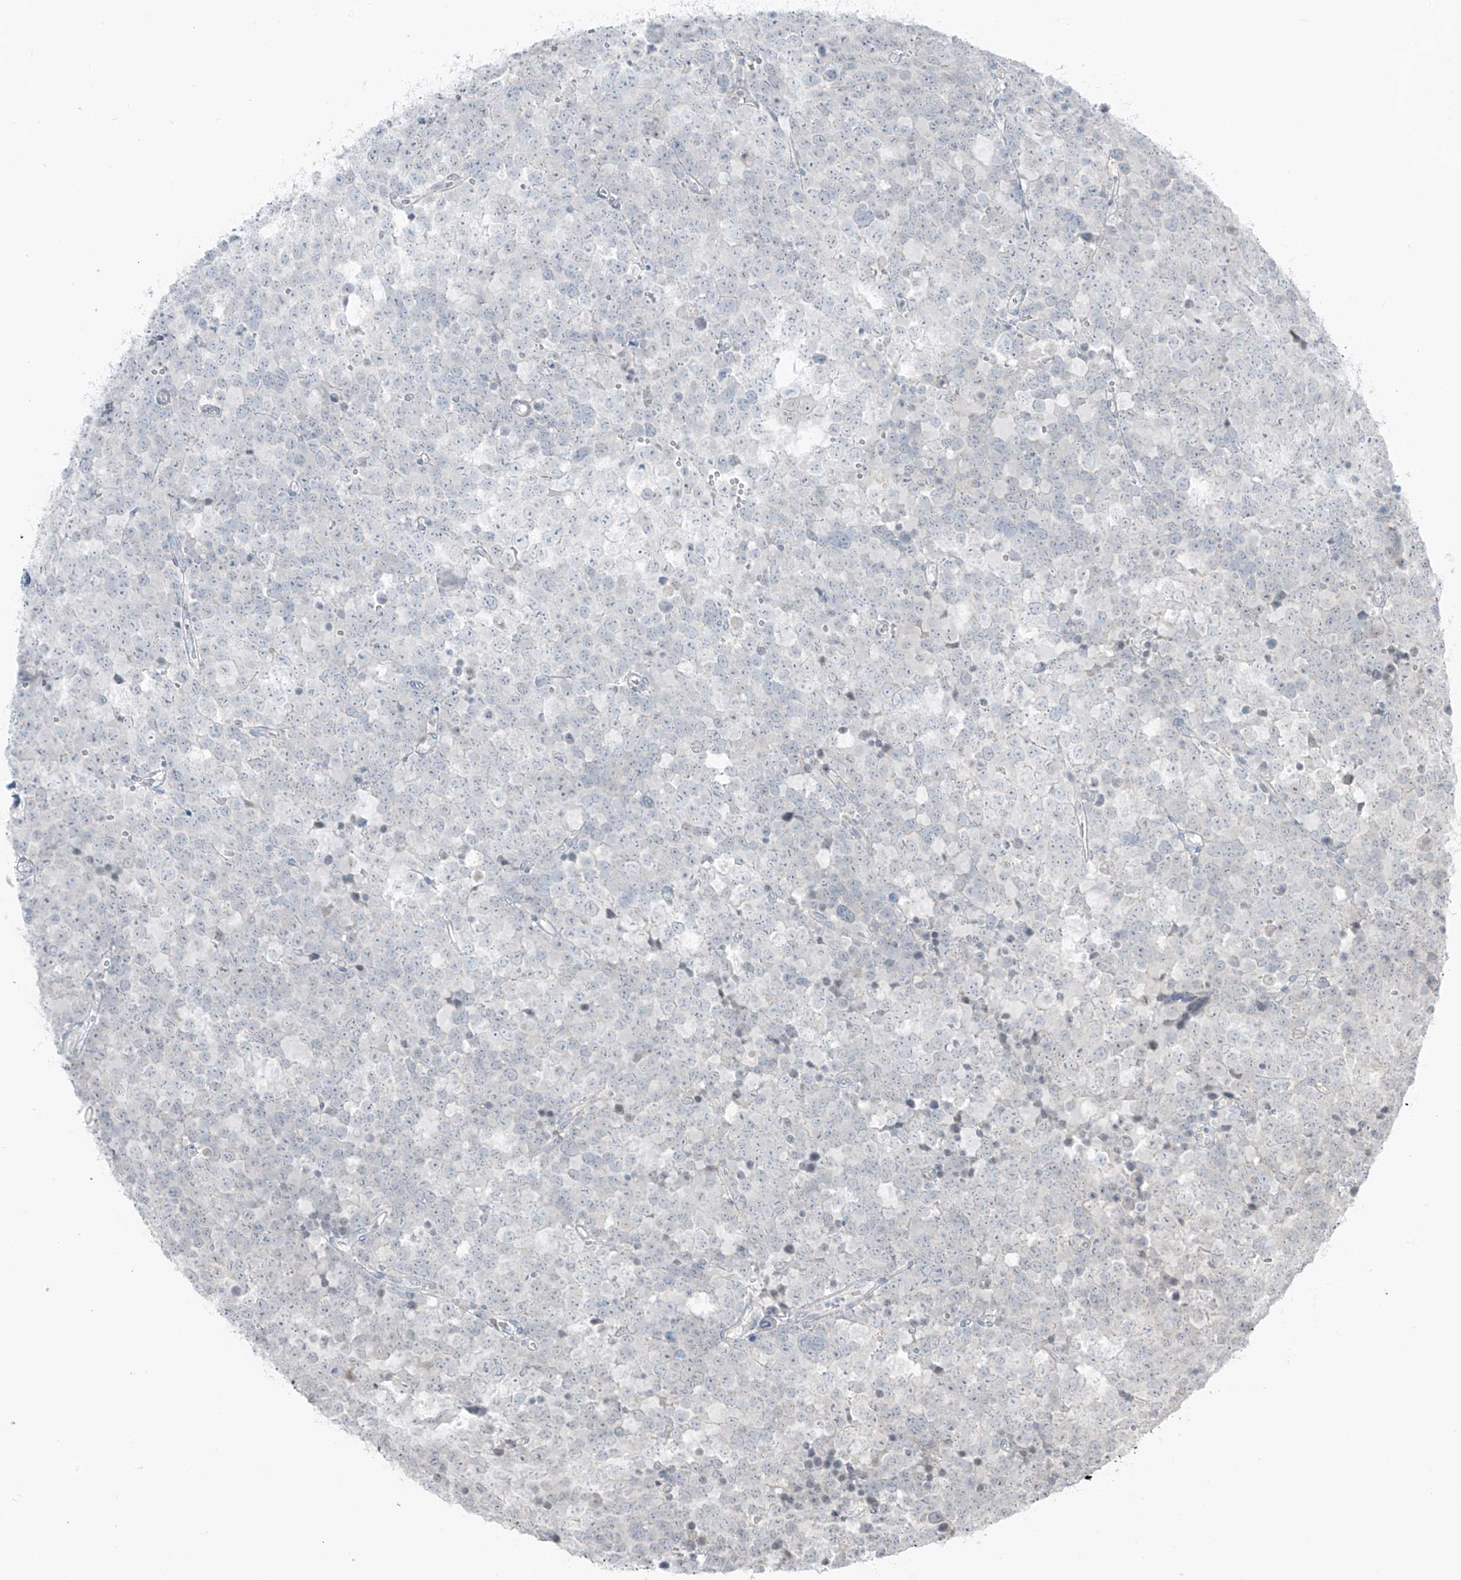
{"staining": {"intensity": "negative", "quantity": "none", "location": "none"}, "tissue": "testis cancer", "cell_type": "Tumor cells", "image_type": "cancer", "snomed": [{"axis": "morphology", "description": "Seminoma, NOS"}, {"axis": "topography", "description": "Testis"}], "caption": "DAB immunohistochemical staining of testis seminoma exhibits no significant positivity in tumor cells.", "gene": "PRDM6", "patient": {"sex": "male", "age": 71}}